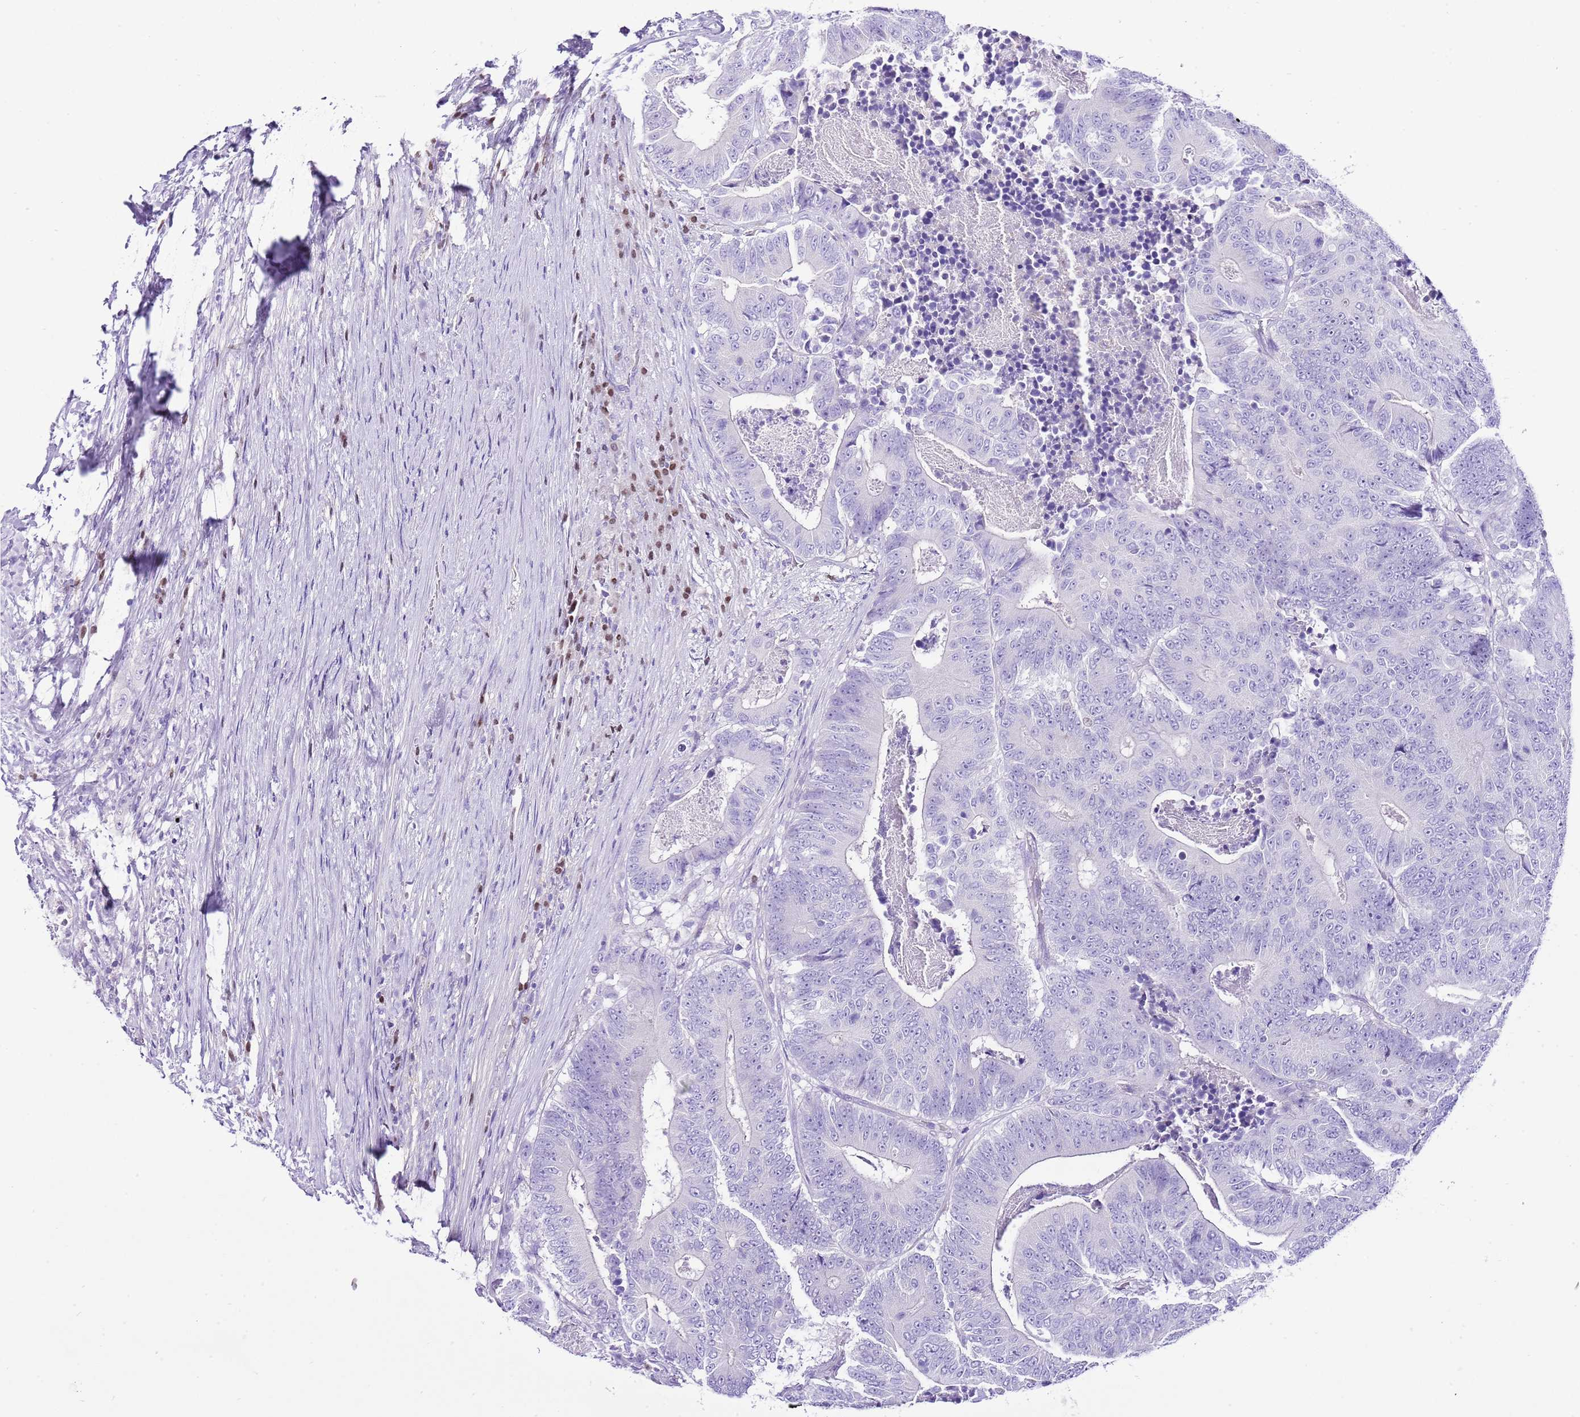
{"staining": {"intensity": "negative", "quantity": "none", "location": "none"}, "tissue": "colorectal cancer", "cell_type": "Tumor cells", "image_type": "cancer", "snomed": [{"axis": "morphology", "description": "Adenocarcinoma, NOS"}, {"axis": "topography", "description": "Colon"}], "caption": "Immunohistochemistry (IHC) of adenocarcinoma (colorectal) demonstrates no expression in tumor cells.", "gene": "BHLHA15", "patient": {"sex": "male", "age": 83}}